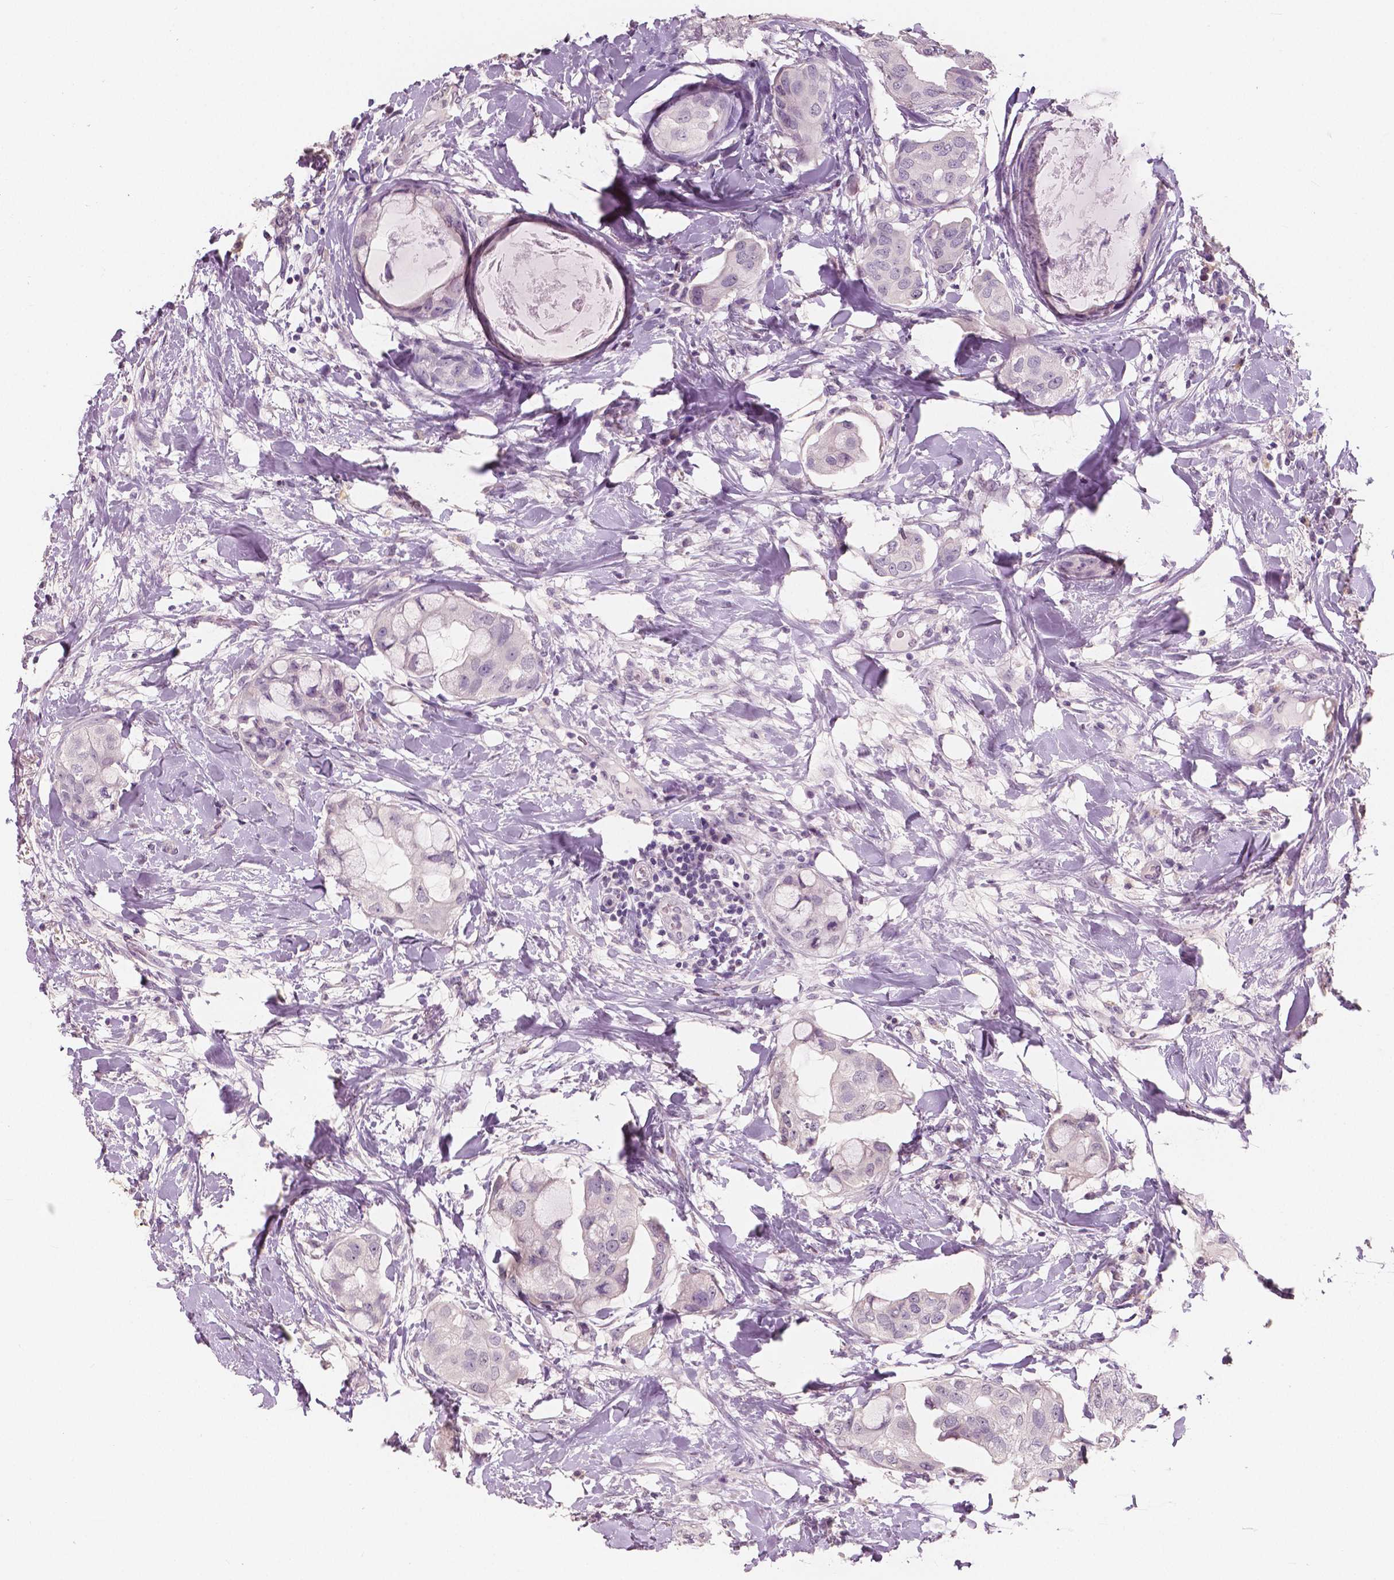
{"staining": {"intensity": "negative", "quantity": "none", "location": "none"}, "tissue": "breast cancer", "cell_type": "Tumor cells", "image_type": "cancer", "snomed": [{"axis": "morphology", "description": "Normal tissue, NOS"}, {"axis": "morphology", "description": "Duct carcinoma"}, {"axis": "topography", "description": "Breast"}], "caption": "A high-resolution micrograph shows immunohistochemistry (IHC) staining of invasive ductal carcinoma (breast), which demonstrates no significant positivity in tumor cells.", "gene": "NECAB1", "patient": {"sex": "female", "age": 40}}